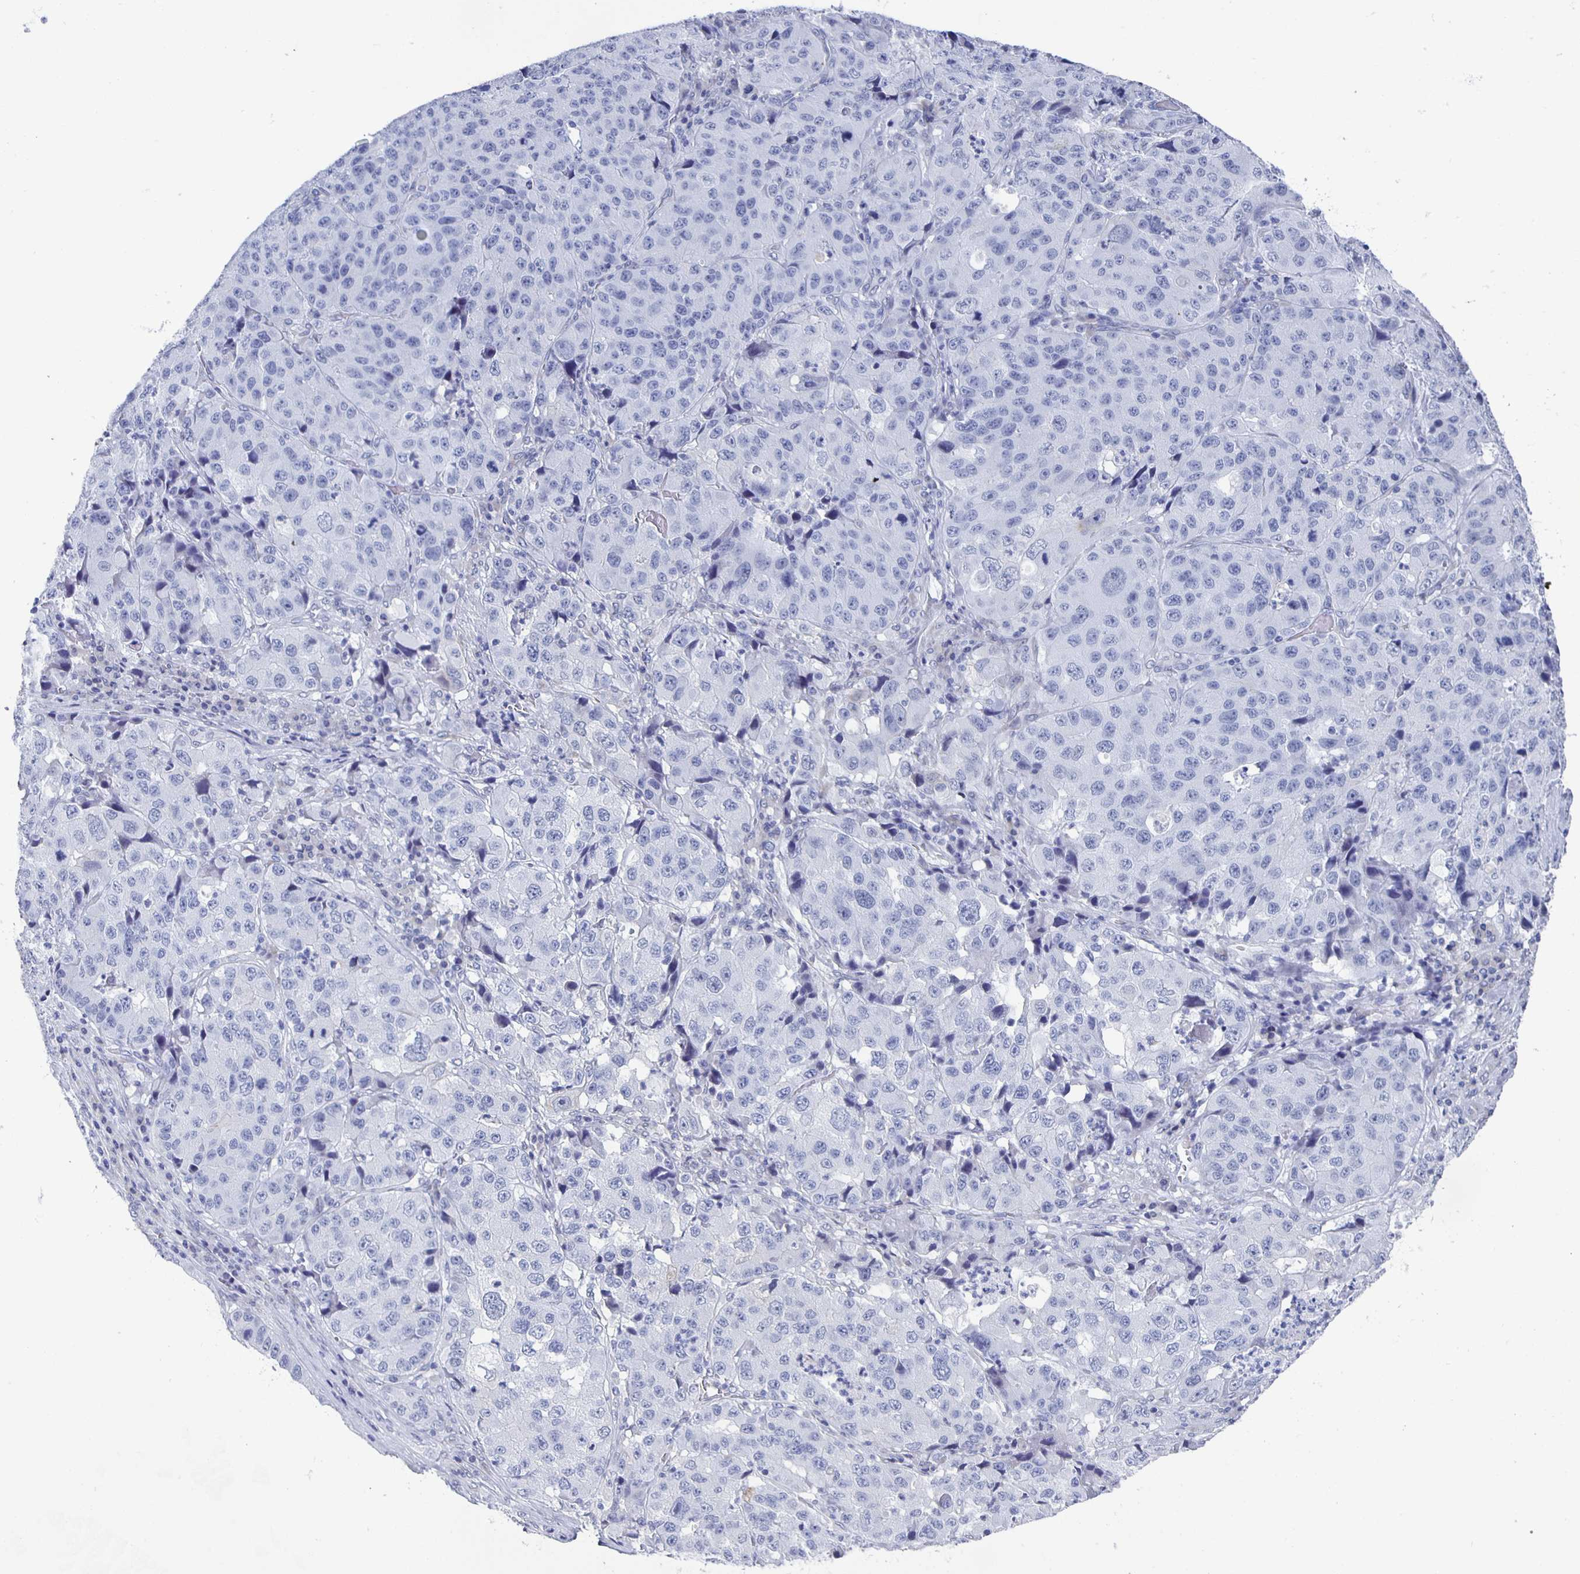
{"staining": {"intensity": "negative", "quantity": "none", "location": "none"}, "tissue": "stomach cancer", "cell_type": "Tumor cells", "image_type": "cancer", "snomed": [{"axis": "morphology", "description": "Adenocarcinoma, NOS"}, {"axis": "topography", "description": "Stomach"}], "caption": "The image demonstrates no significant staining in tumor cells of stomach cancer (adenocarcinoma). (DAB IHC, high magnification).", "gene": "CCDC17", "patient": {"sex": "male", "age": 71}}